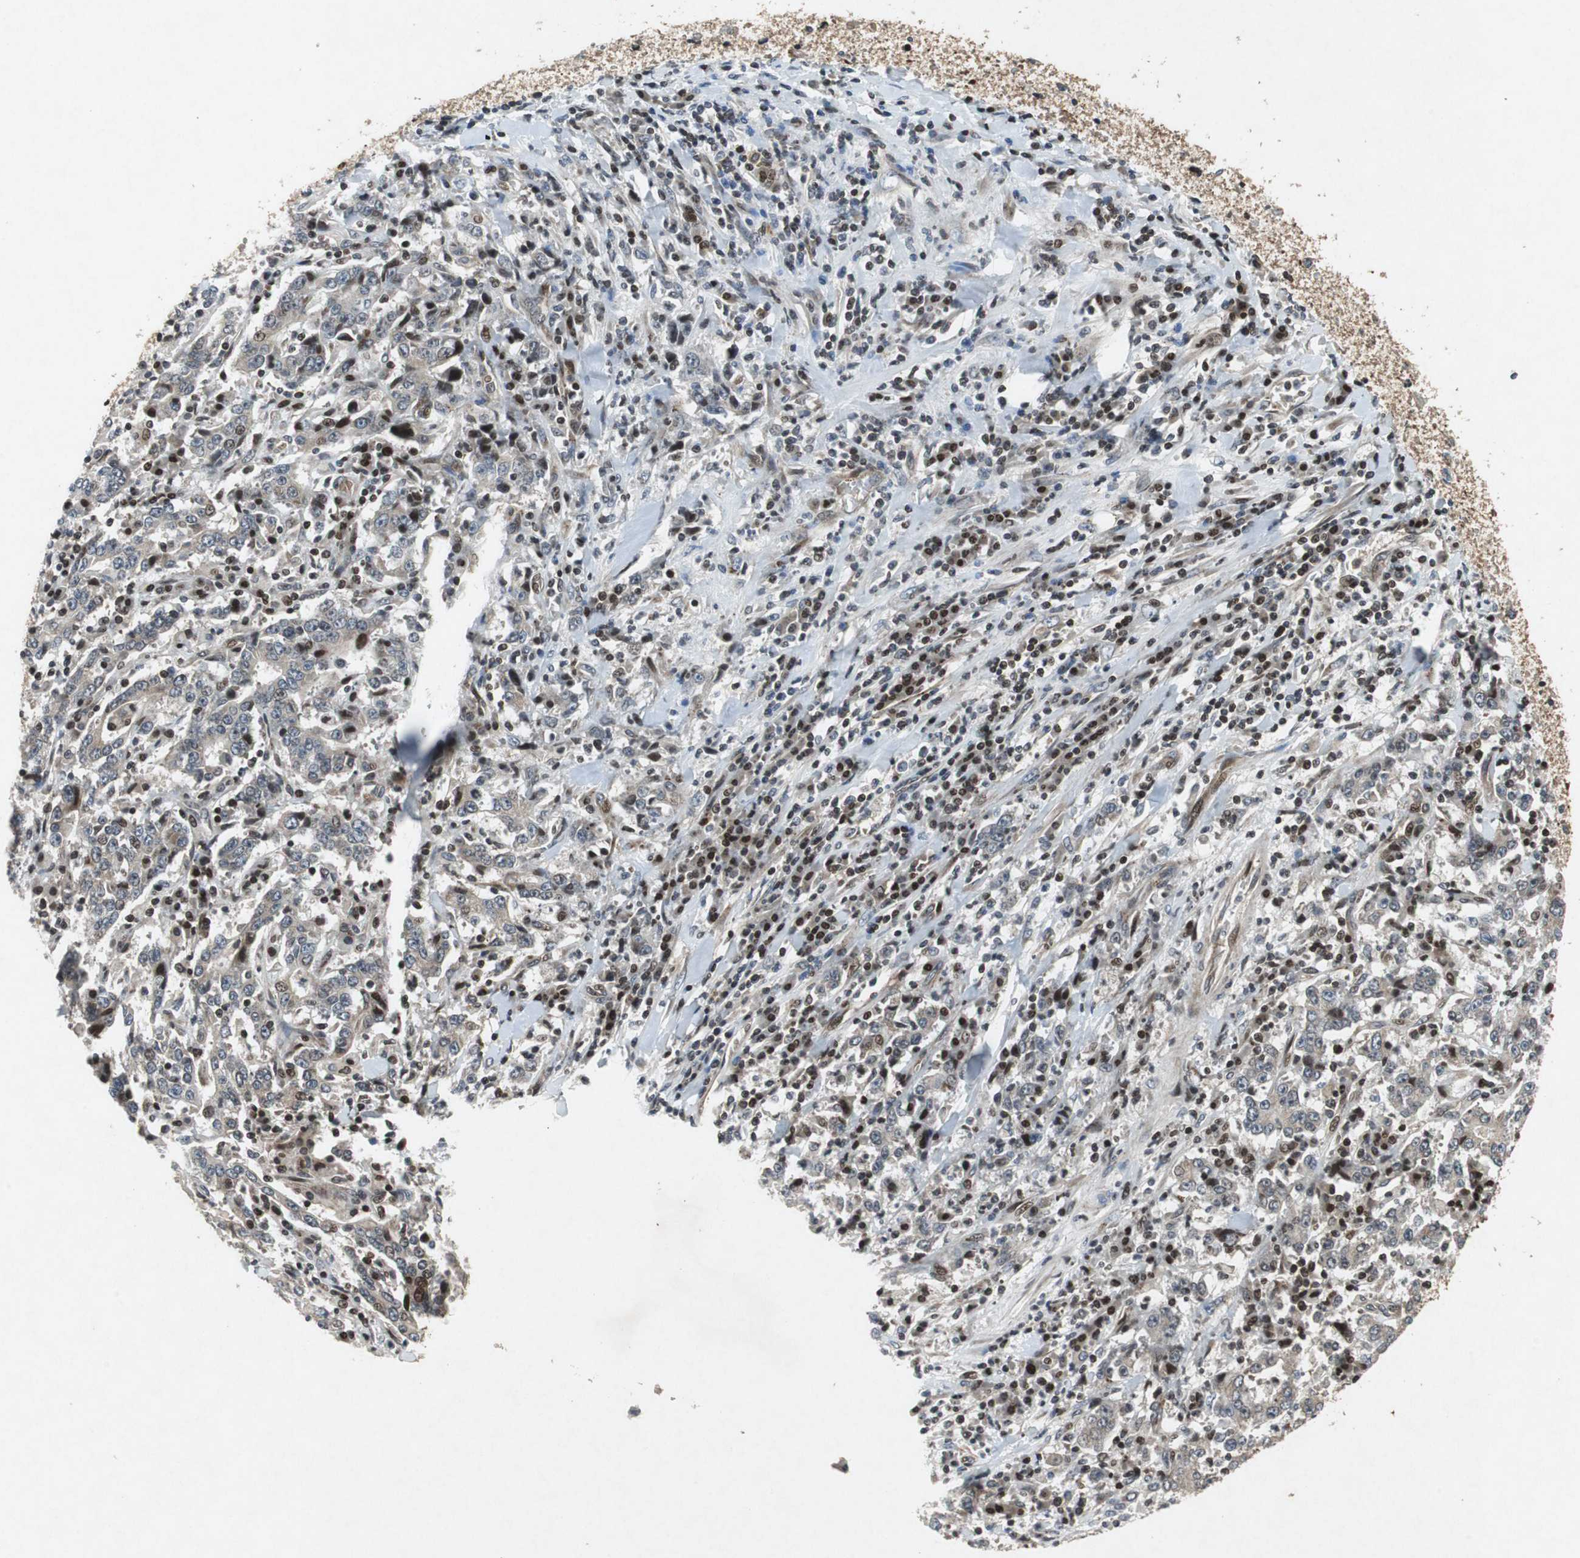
{"staining": {"intensity": "weak", "quantity": "25%-75%", "location": "cytoplasmic/membranous"}, "tissue": "stomach cancer", "cell_type": "Tumor cells", "image_type": "cancer", "snomed": [{"axis": "morphology", "description": "Normal tissue, NOS"}, {"axis": "morphology", "description": "Adenocarcinoma, NOS"}, {"axis": "topography", "description": "Stomach, upper"}, {"axis": "topography", "description": "Stomach"}], "caption": "Tumor cells reveal low levels of weak cytoplasmic/membranous positivity in about 25%-75% of cells in human stomach cancer.", "gene": "TUBA4A", "patient": {"sex": "male", "age": 59}}